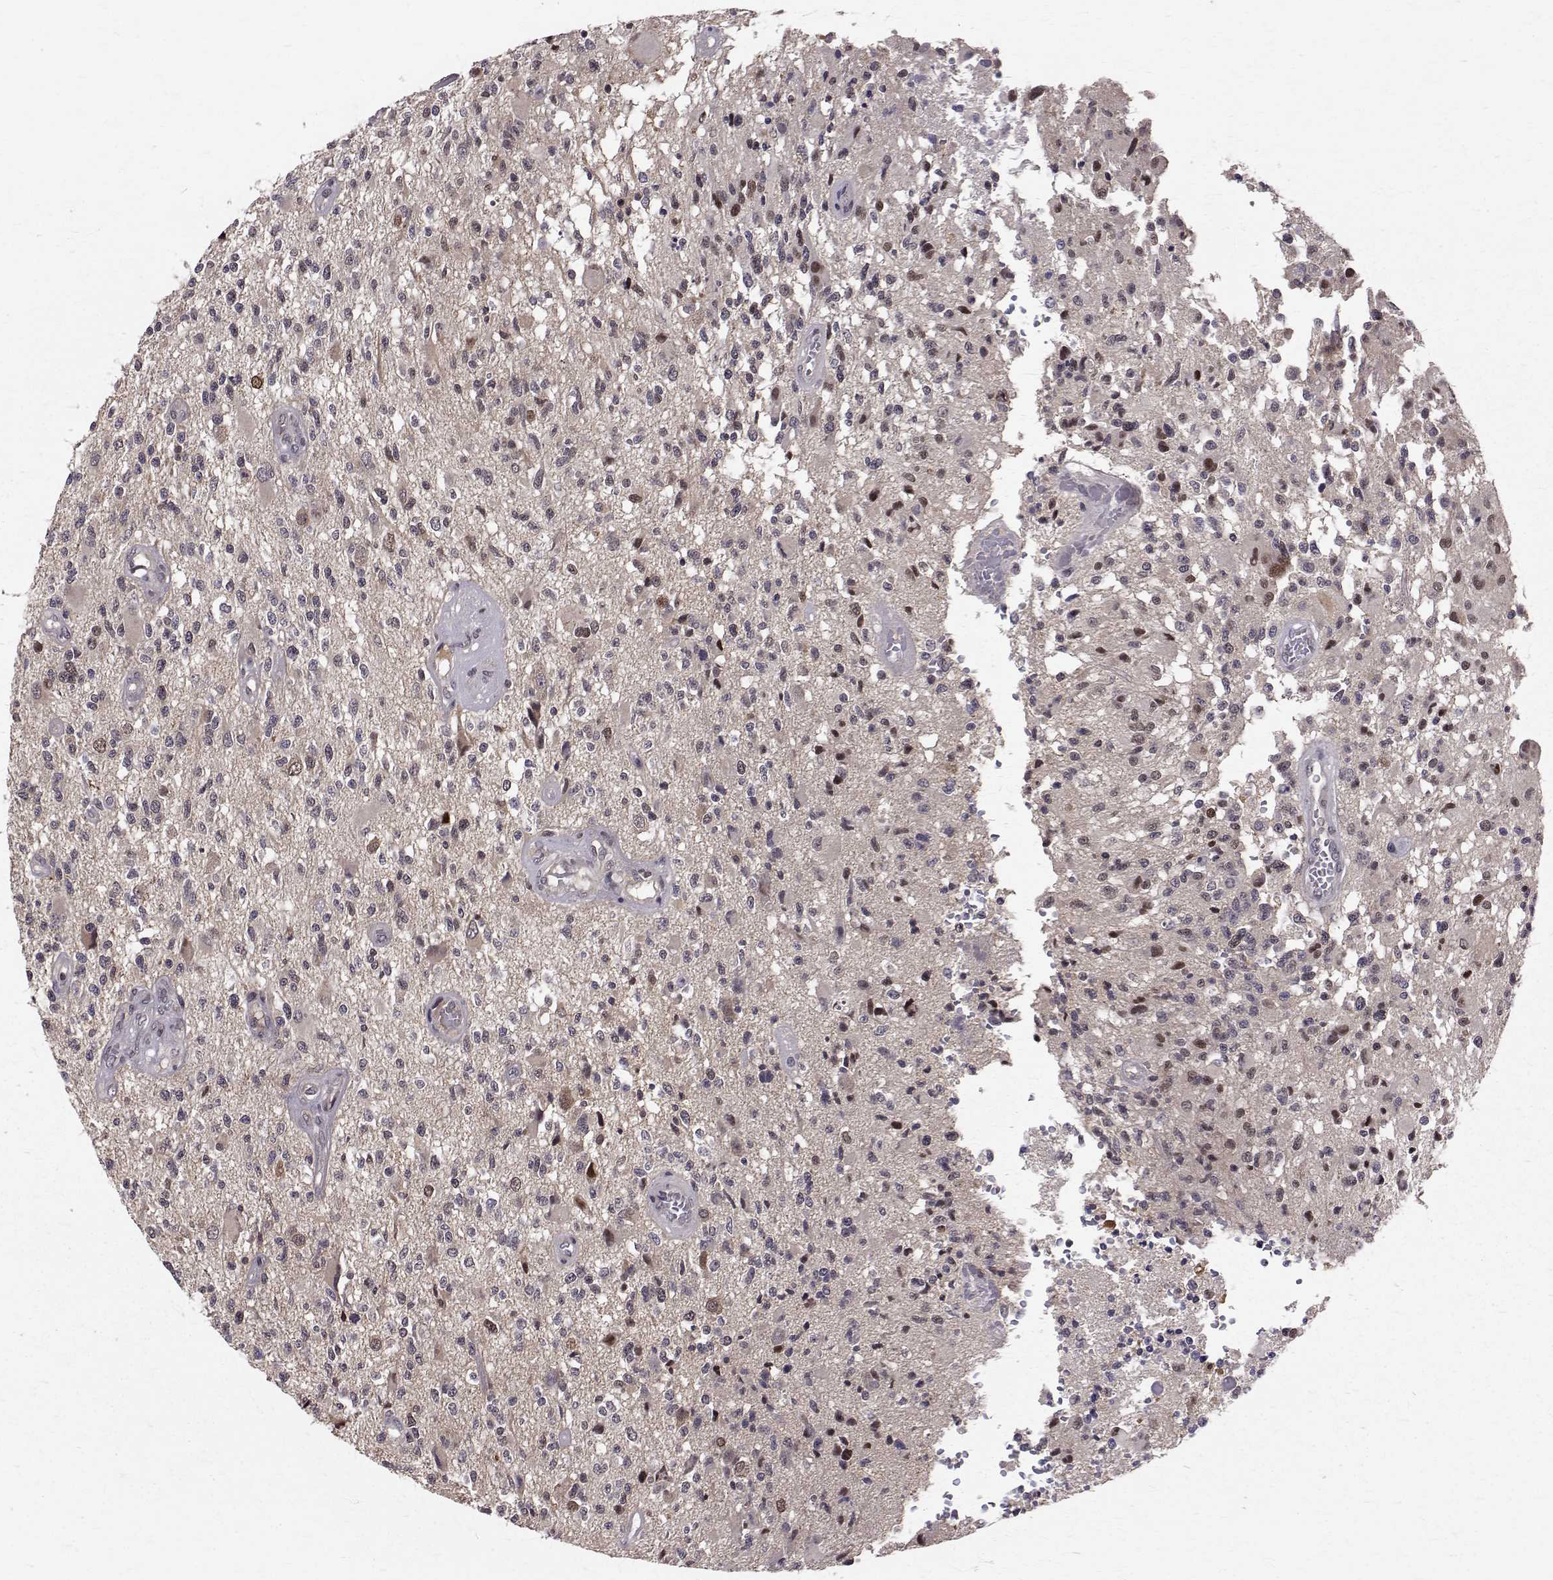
{"staining": {"intensity": "weak", "quantity": "<25%", "location": "nuclear"}, "tissue": "glioma", "cell_type": "Tumor cells", "image_type": "cancer", "snomed": [{"axis": "morphology", "description": "Glioma, malignant, High grade"}, {"axis": "topography", "description": "Brain"}], "caption": "A micrograph of glioma stained for a protein exhibits no brown staining in tumor cells.", "gene": "NIF3L1", "patient": {"sex": "female", "age": 63}}